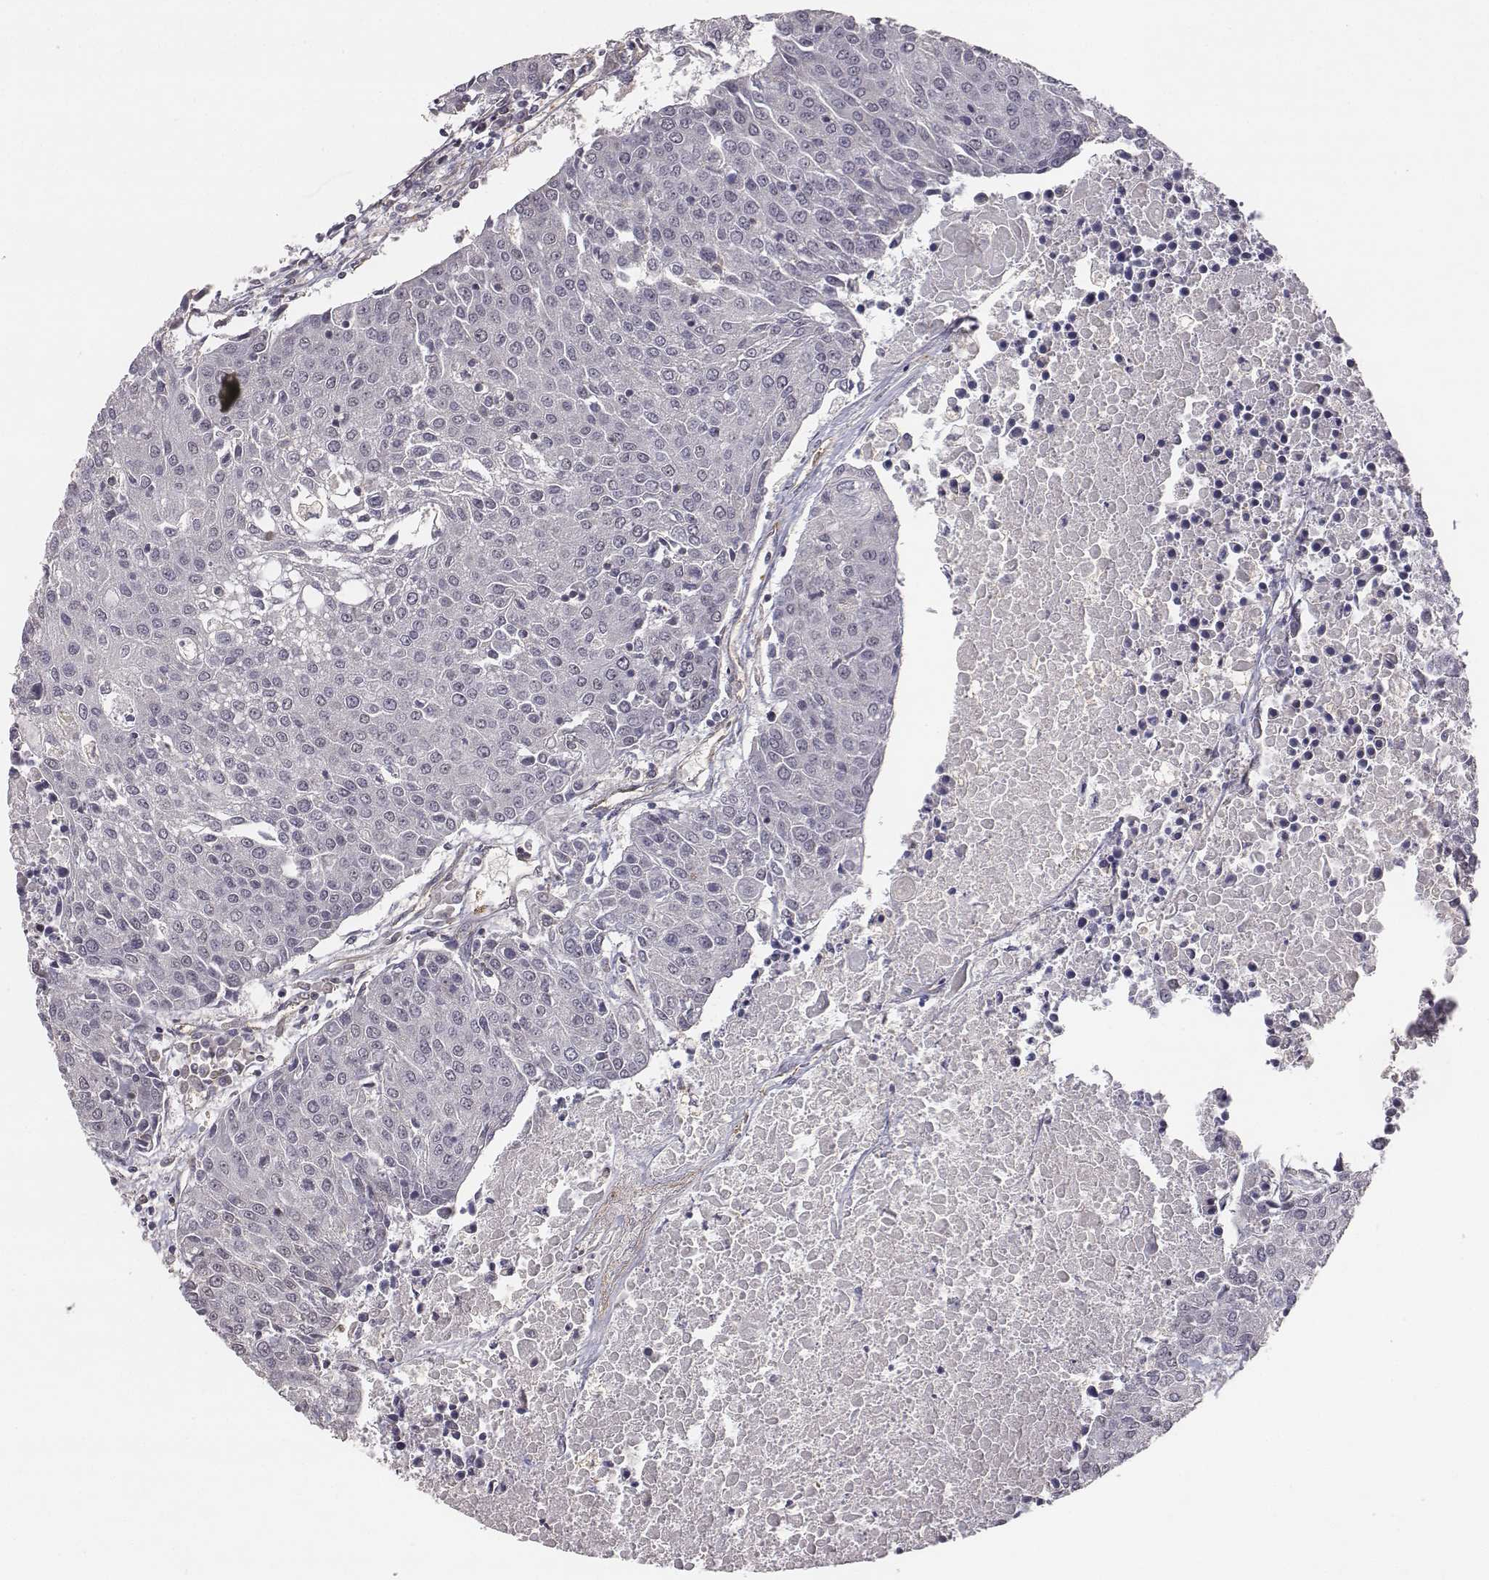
{"staining": {"intensity": "negative", "quantity": "none", "location": "none"}, "tissue": "urothelial cancer", "cell_type": "Tumor cells", "image_type": "cancer", "snomed": [{"axis": "morphology", "description": "Urothelial carcinoma, High grade"}, {"axis": "topography", "description": "Urinary bladder"}], "caption": "Protein analysis of urothelial carcinoma (high-grade) exhibits no significant expression in tumor cells. (DAB (3,3'-diaminobenzidine) immunohistochemistry (IHC) with hematoxylin counter stain).", "gene": "PTPRG", "patient": {"sex": "female", "age": 85}}